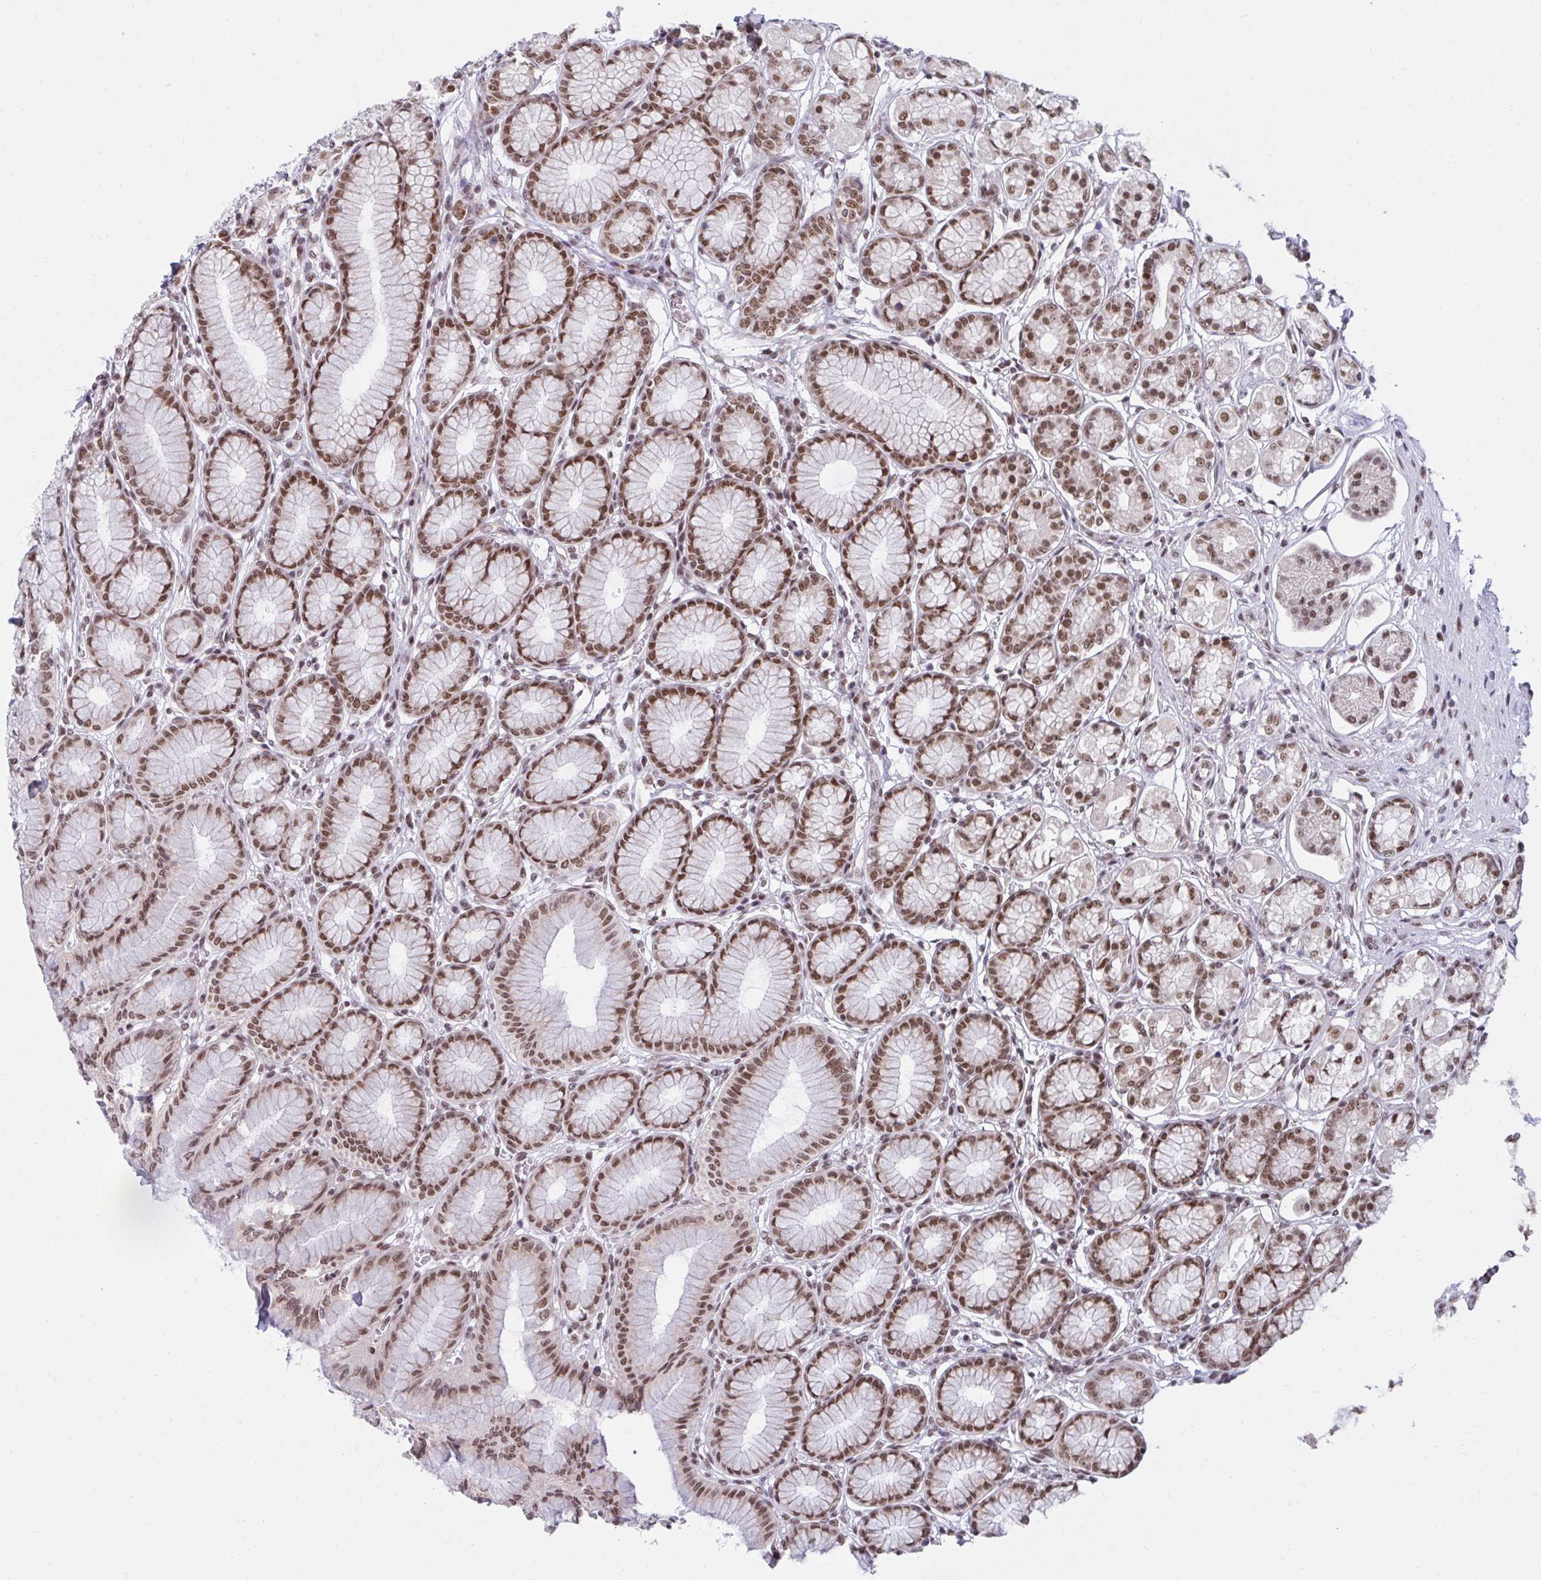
{"staining": {"intensity": "moderate", "quantity": ">75%", "location": "nuclear"}, "tissue": "stomach", "cell_type": "Glandular cells", "image_type": "normal", "snomed": [{"axis": "morphology", "description": "Normal tissue, NOS"}, {"axis": "topography", "description": "Stomach"}, {"axis": "topography", "description": "Stomach, lower"}], "caption": "Moderate nuclear staining is appreciated in approximately >75% of glandular cells in normal stomach. The staining was performed using DAB to visualize the protein expression in brown, while the nuclei were stained in blue with hematoxylin (Magnification: 20x).", "gene": "PHF10", "patient": {"sex": "male", "age": 76}}